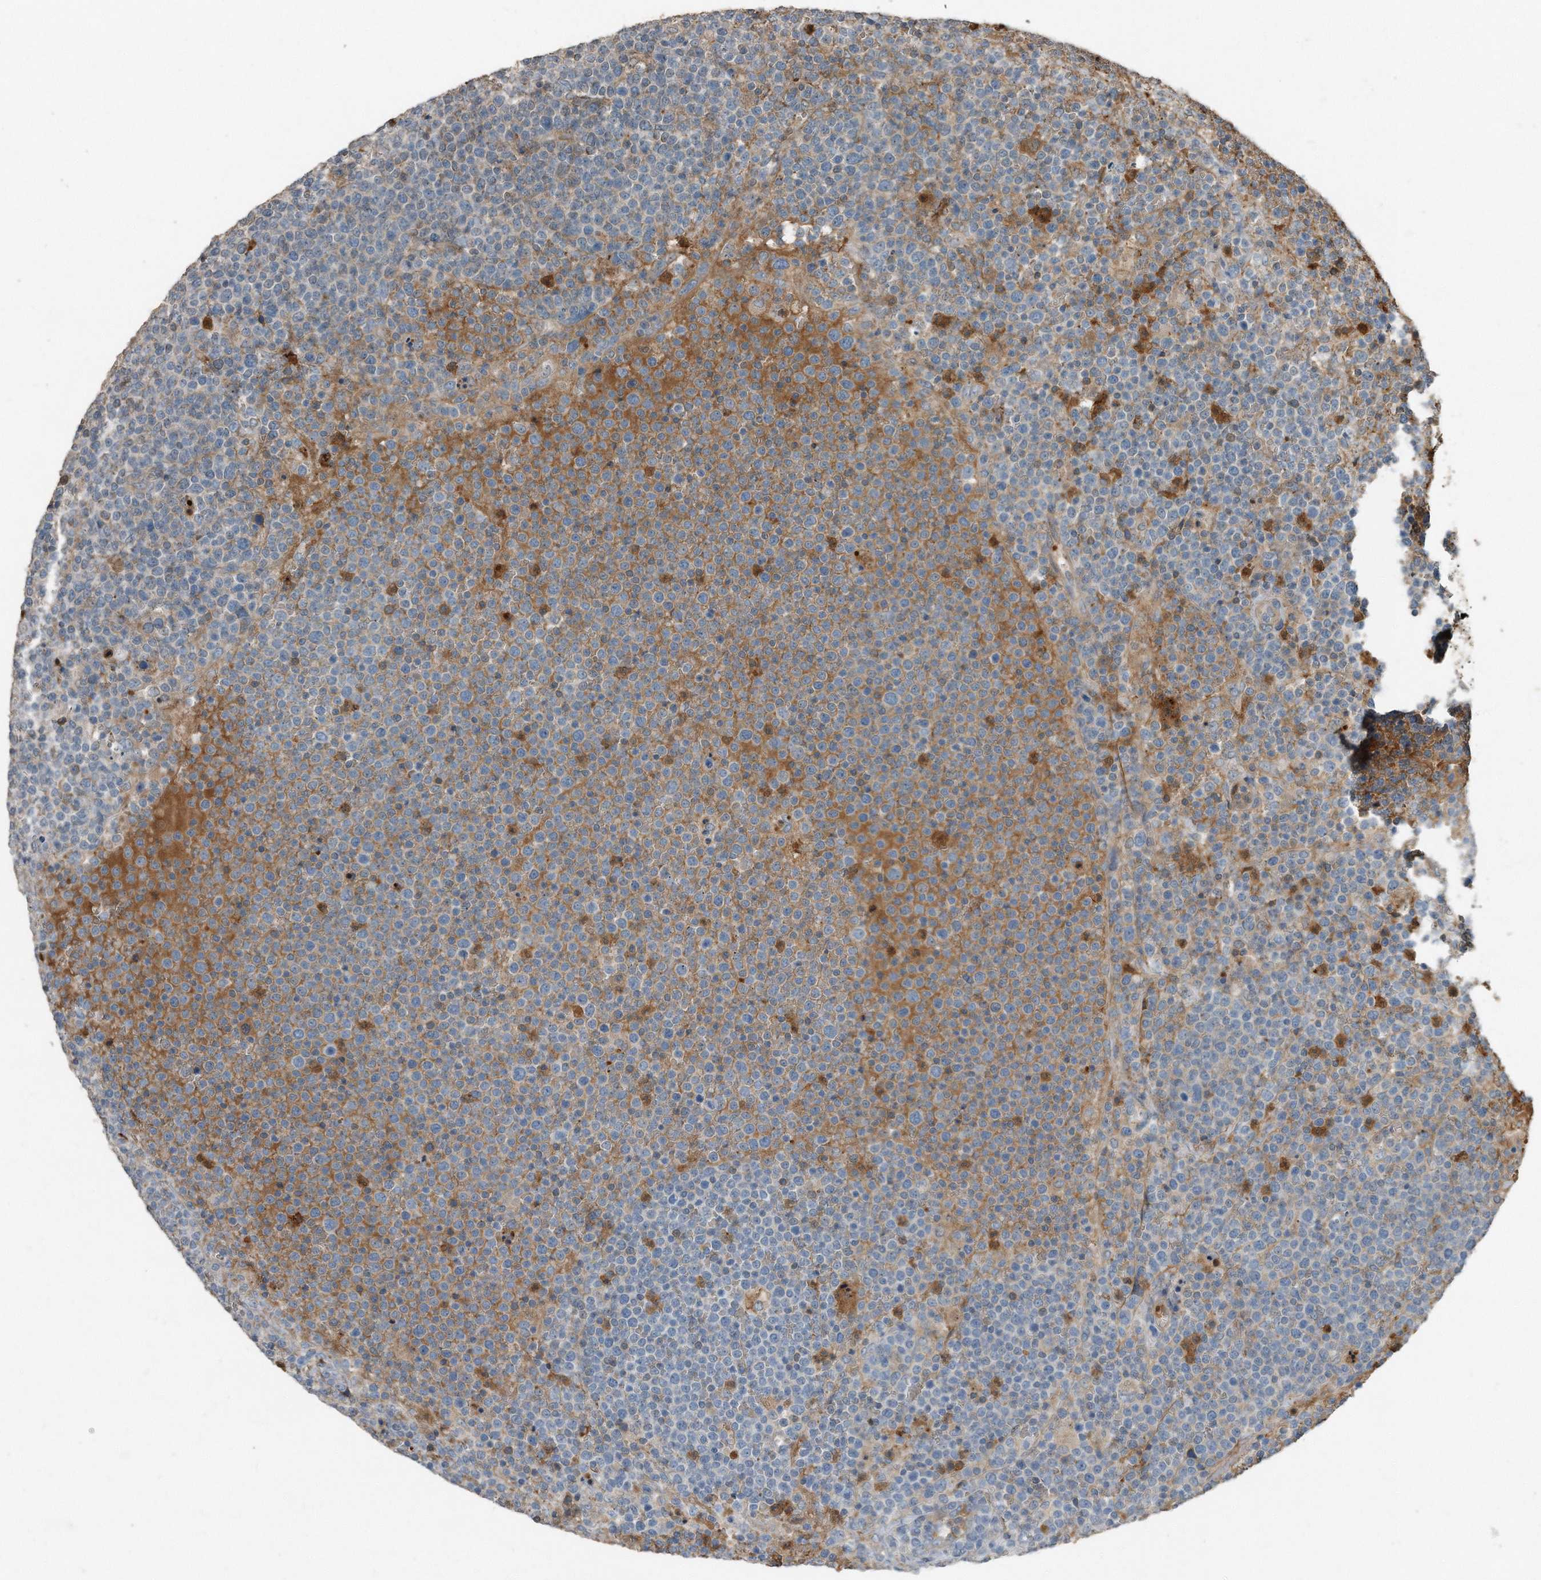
{"staining": {"intensity": "negative", "quantity": "none", "location": "none"}, "tissue": "lymphoma", "cell_type": "Tumor cells", "image_type": "cancer", "snomed": [{"axis": "morphology", "description": "Malignant lymphoma, non-Hodgkin's type, High grade"}, {"axis": "topography", "description": "Lymph node"}], "caption": "Protein analysis of malignant lymphoma, non-Hodgkin's type (high-grade) exhibits no significant staining in tumor cells.", "gene": "C9", "patient": {"sex": "male", "age": 61}}